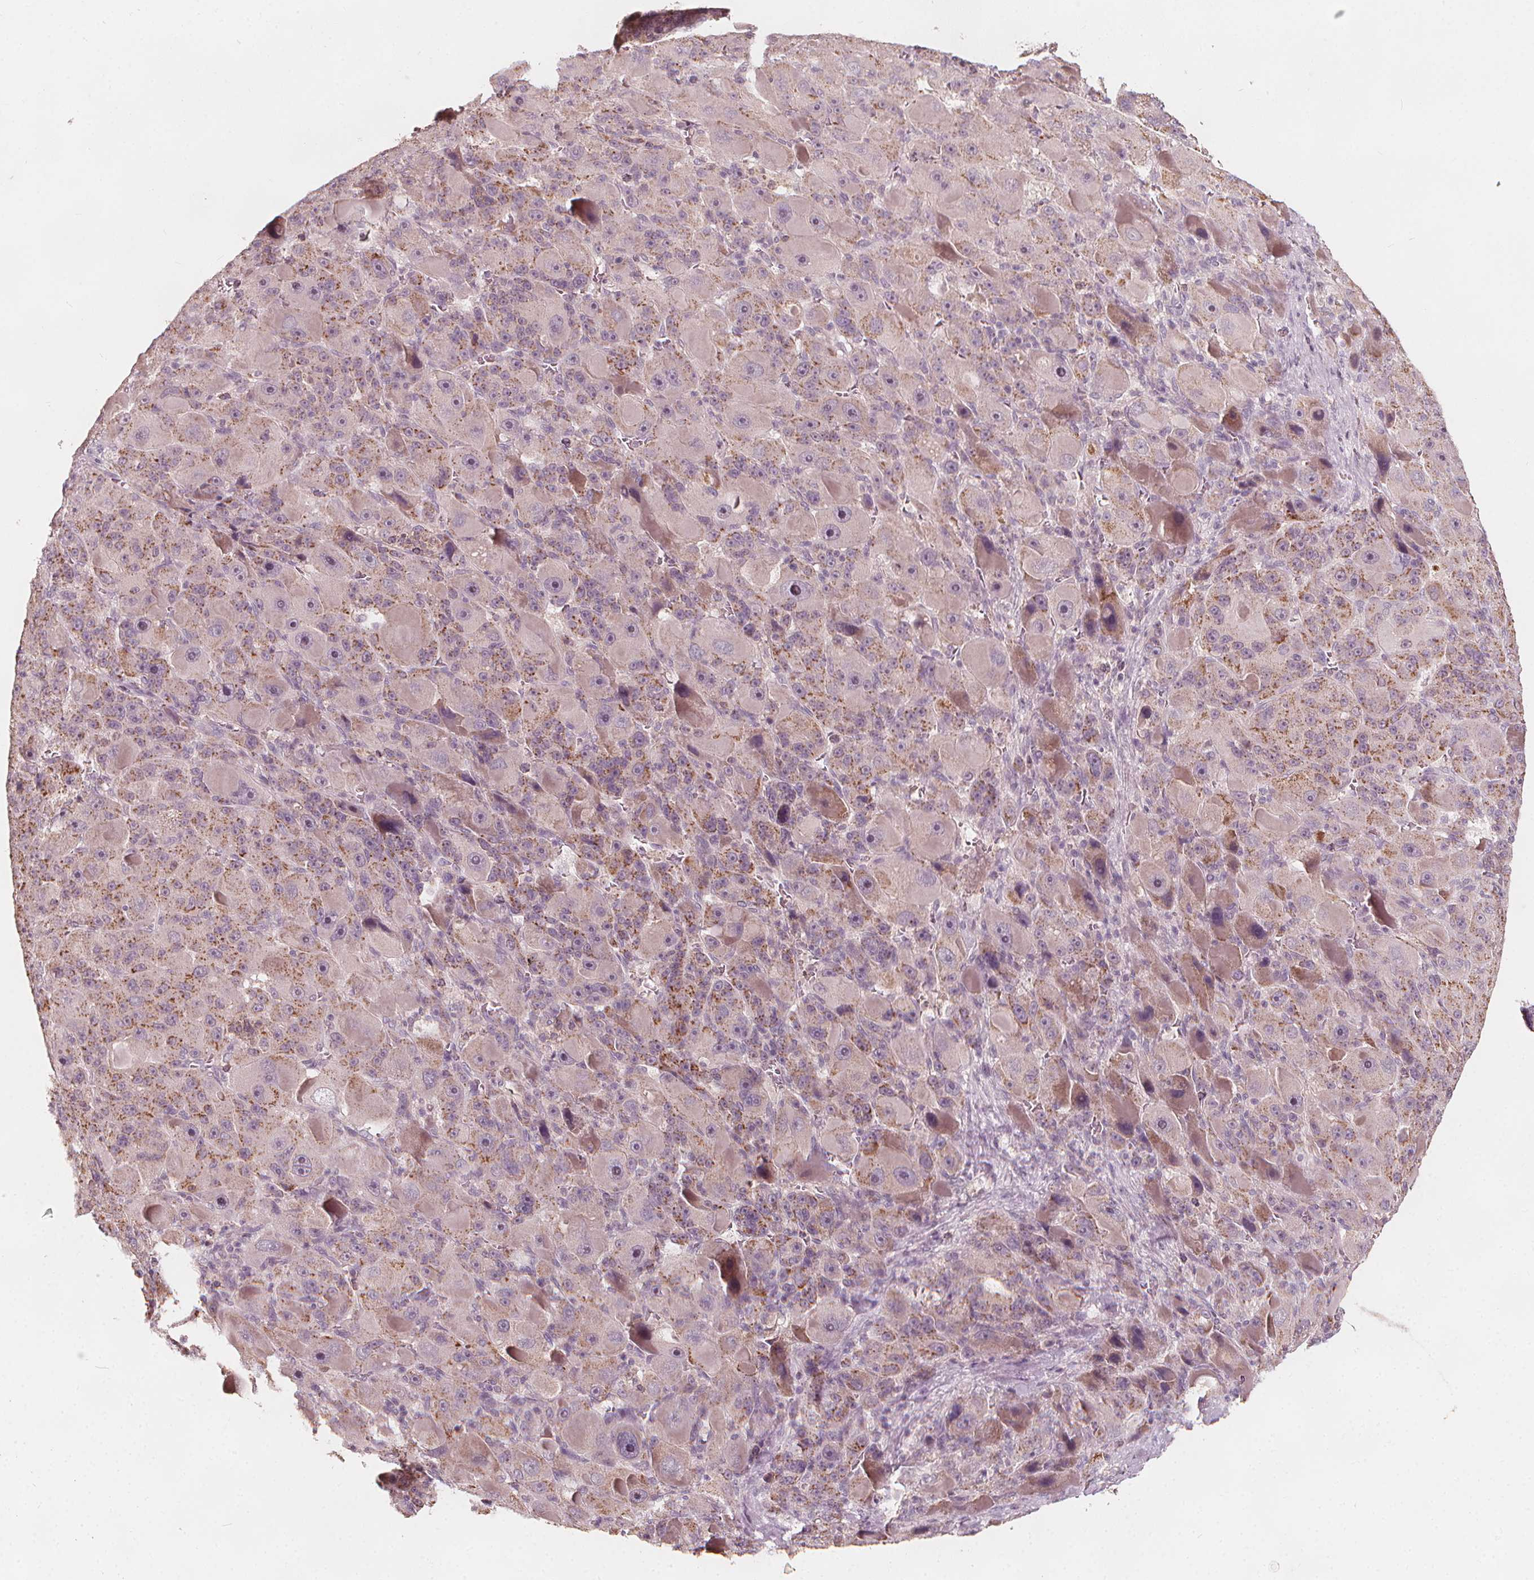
{"staining": {"intensity": "moderate", "quantity": "25%-75%", "location": "cytoplasmic/membranous"}, "tissue": "liver cancer", "cell_type": "Tumor cells", "image_type": "cancer", "snomed": [{"axis": "morphology", "description": "Carcinoma, Hepatocellular, NOS"}, {"axis": "topography", "description": "Liver"}], "caption": "The immunohistochemical stain highlights moderate cytoplasmic/membranous positivity in tumor cells of liver cancer (hepatocellular carcinoma) tissue.", "gene": "NPC1L1", "patient": {"sex": "male", "age": 76}}